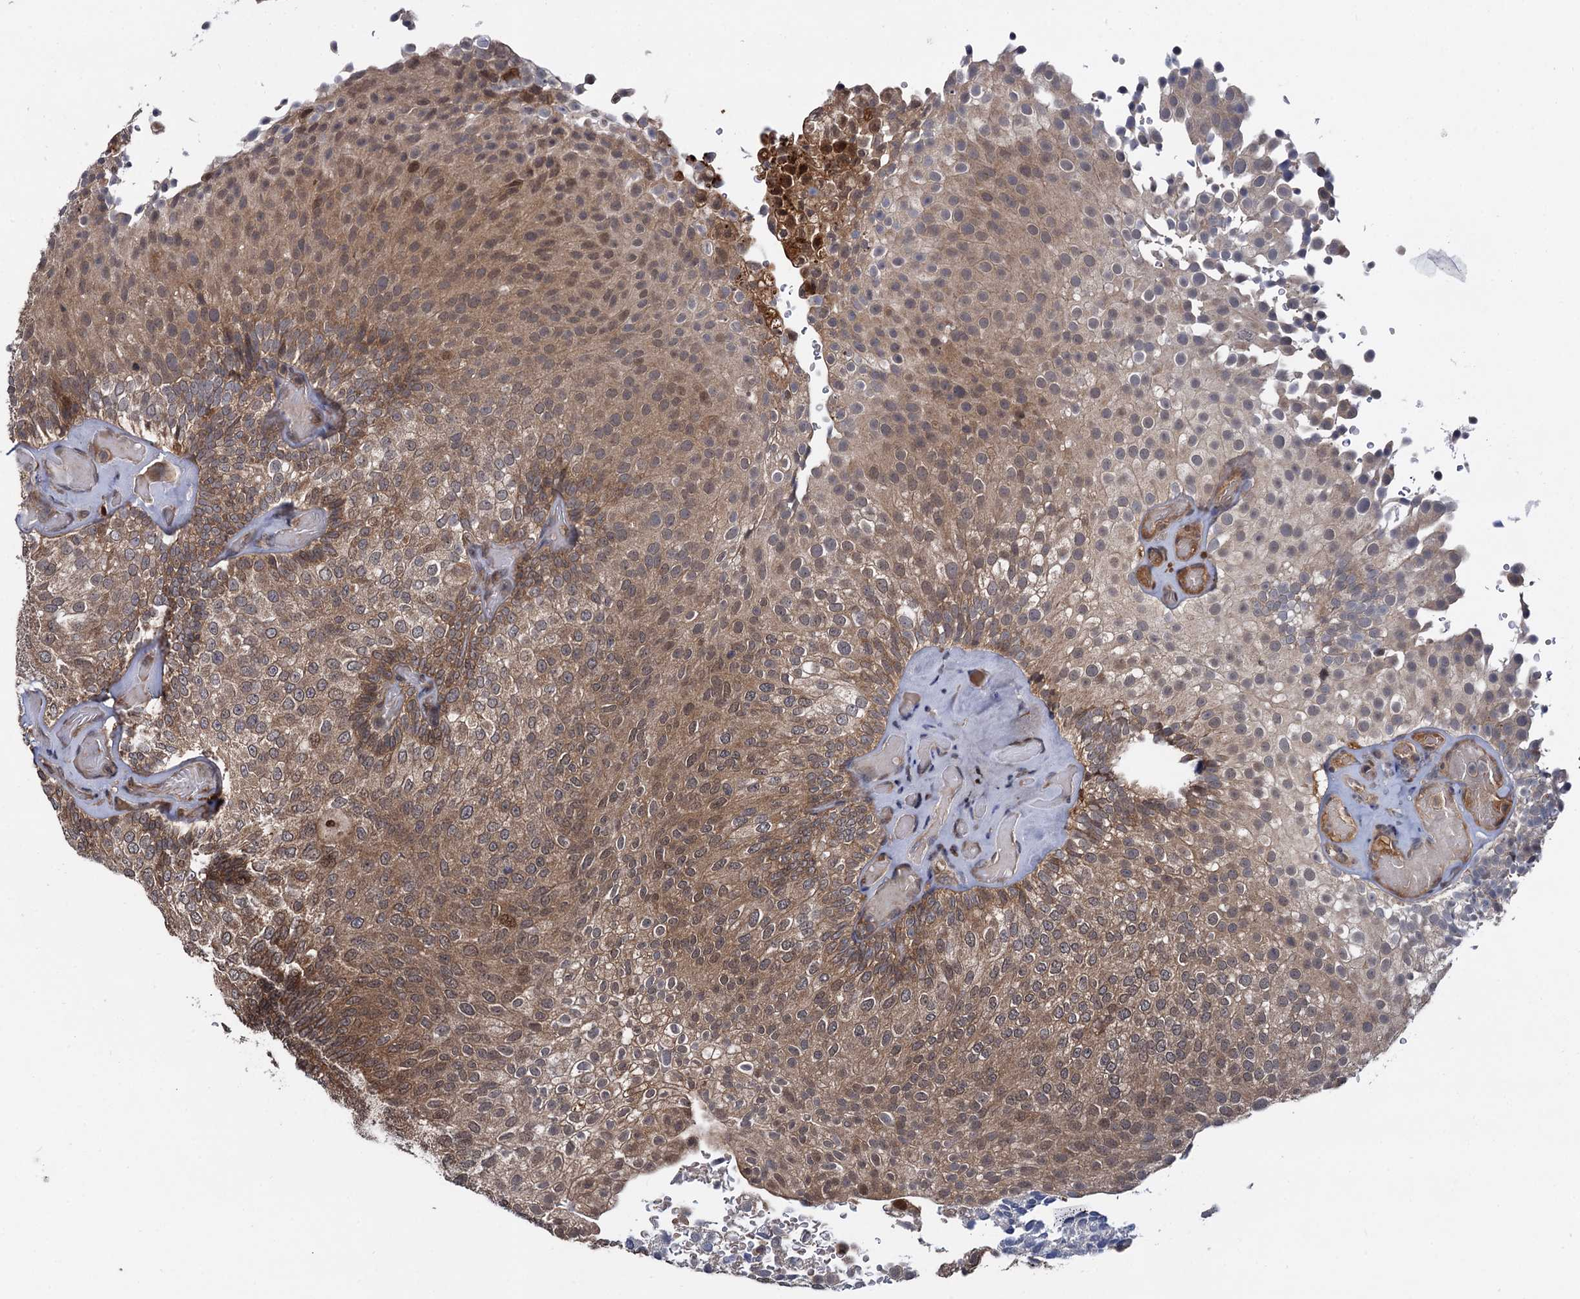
{"staining": {"intensity": "moderate", "quantity": "25%-75%", "location": "cytoplasmic/membranous"}, "tissue": "urothelial cancer", "cell_type": "Tumor cells", "image_type": "cancer", "snomed": [{"axis": "morphology", "description": "Urothelial carcinoma, Low grade"}, {"axis": "topography", "description": "Urinary bladder"}], "caption": "Protein staining of urothelial cancer tissue shows moderate cytoplasmic/membranous staining in about 25%-75% of tumor cells.", "gene": "SELENOP", "patient": {"sex": "male", "age": 78}}